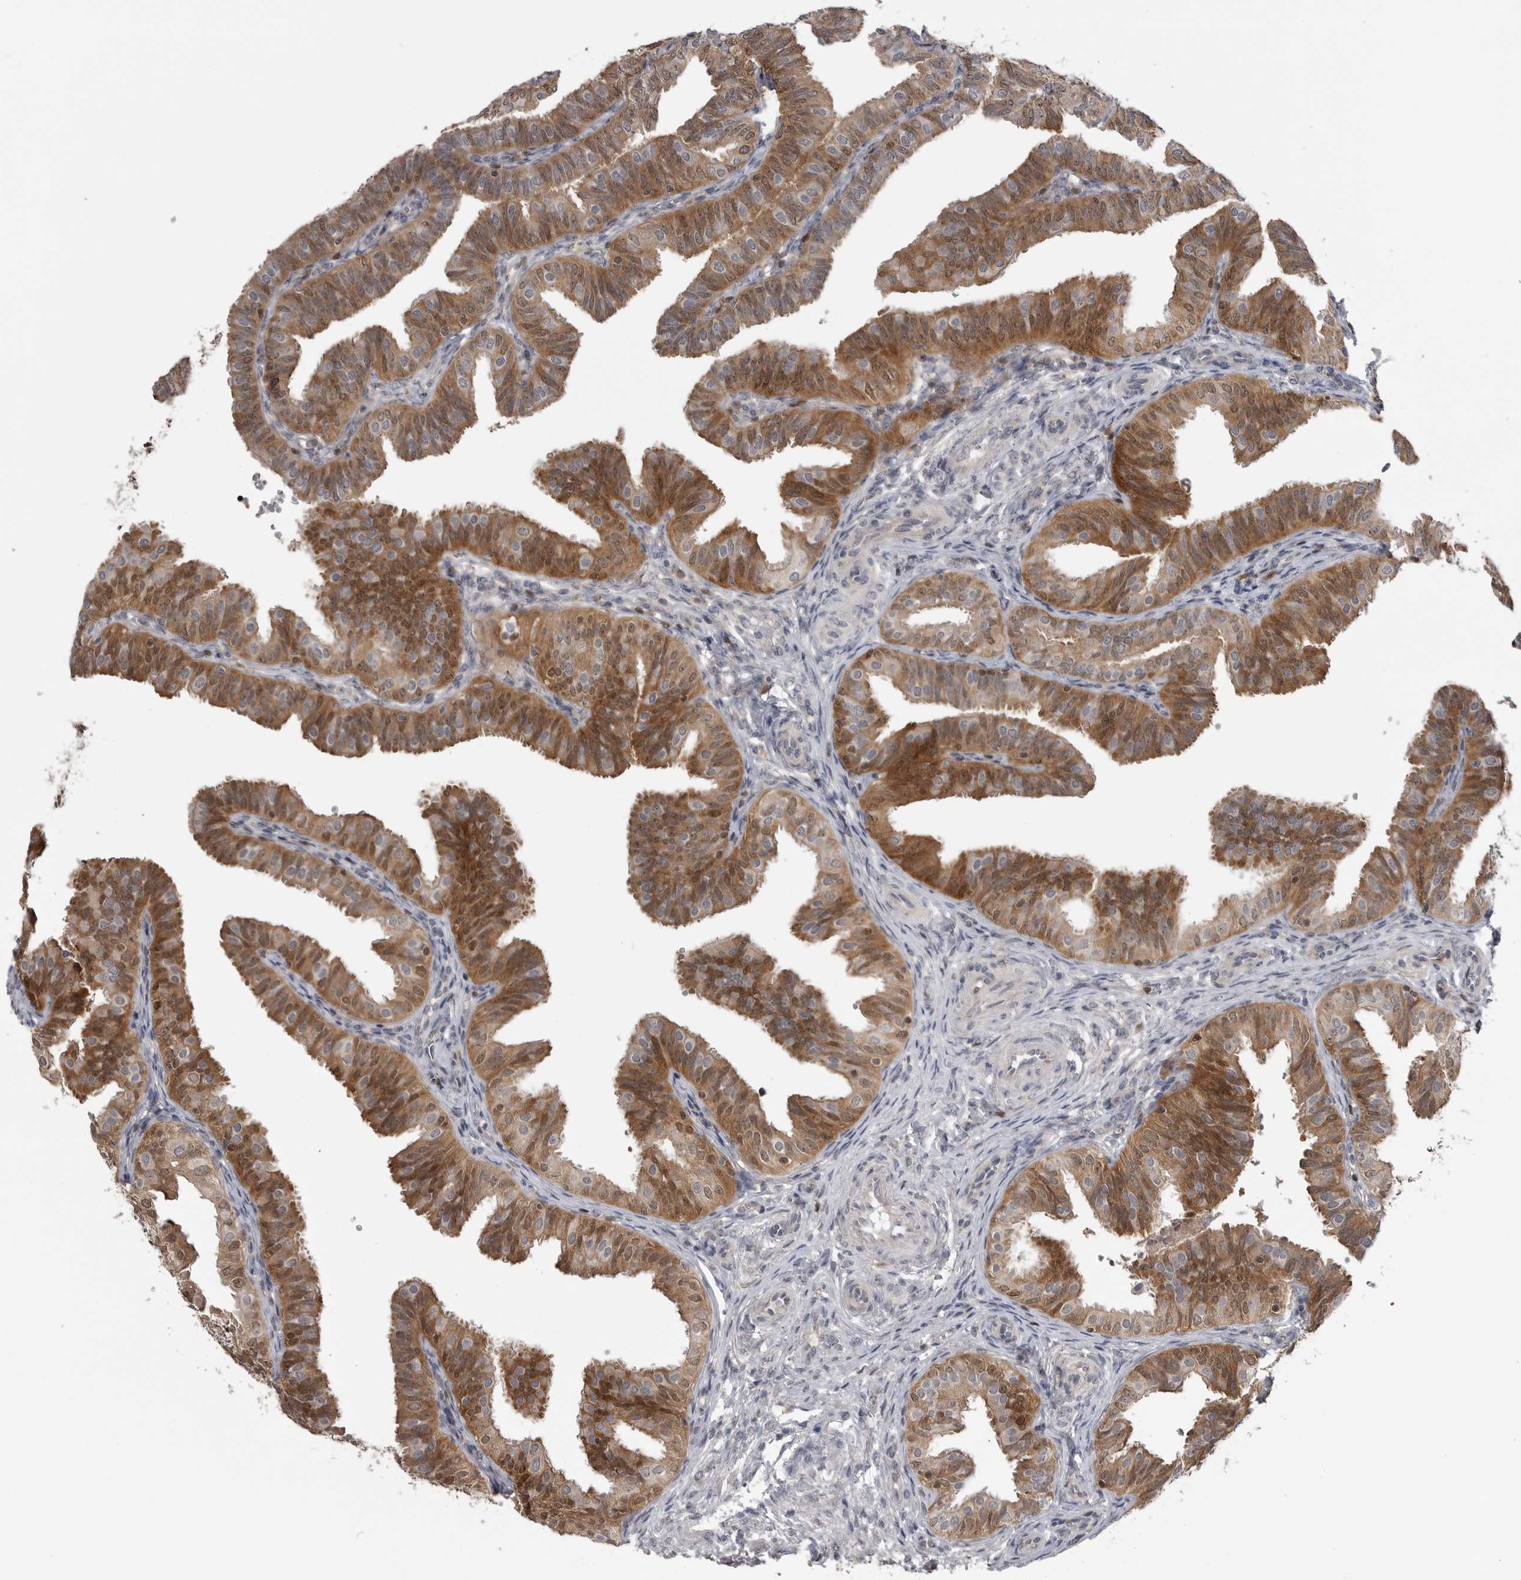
{"staining": {"intensity": "moderate", "quantity": ">75%", "location": "cytoplasmic/membranous,nuclear"}, "tissue": "fallopian tube", "cell_type": "Glandular cells", "image_type": "normal", "snomed": [{"axis": "morphology", "description": "Normal tissue, NOS"}, {"axis": "topography", "description": "Fallopian tube"}], "caption": "Immunohistochemistry of benign human fallopian tube shows medium levels of moderate cytoplasmic/membranous,nuclear expression in about >75% of glandular cells. Nuclei are stained in blue.", "gene": "MAPK13", "patient": {"sex": "female", "age": 35}}